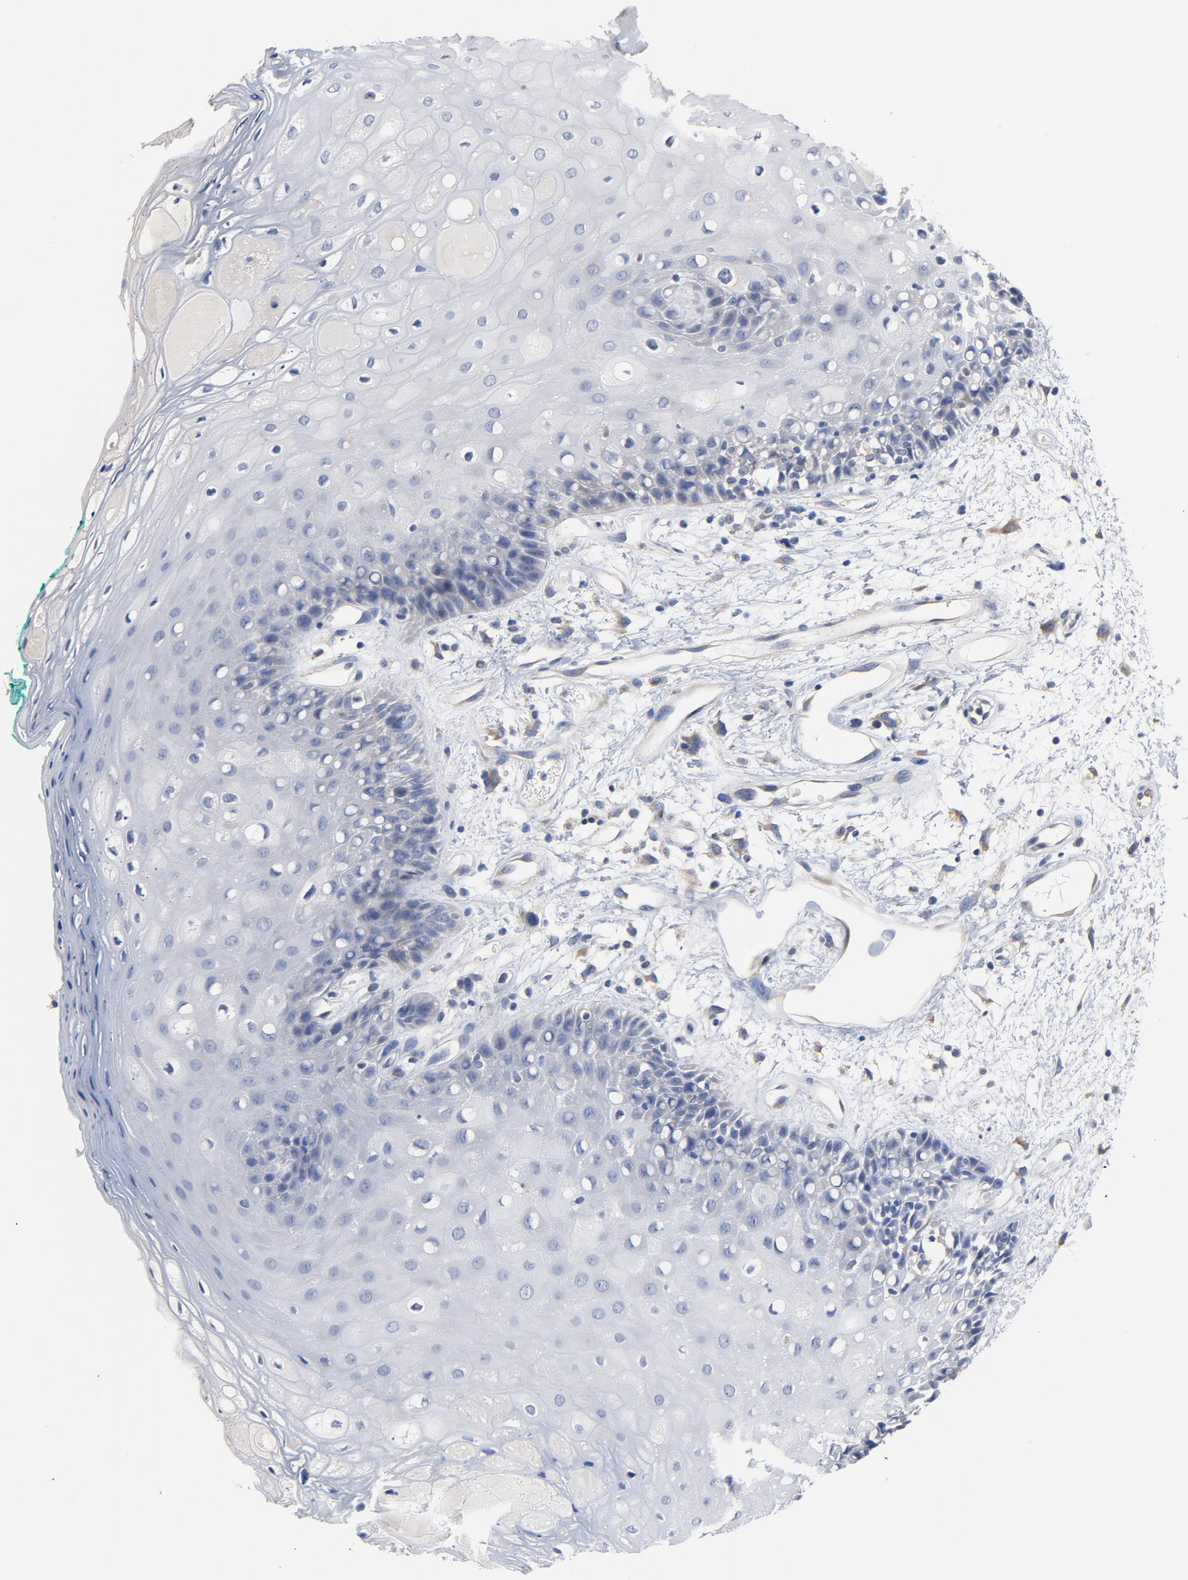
{"staining": {"intensity": "negative", "quantity": "none", "location": "none"}, "tissue": "oral mucosa", "cell_type": "Squamous epithelial cells", "image_type": "normal", "snomed": [{"axis": "morphology", "description": "Normal tissue, NOS"}, {"axis": "morphology", "description": "Squamous cell carcinoma, NOS"}, {"axis": "topography", "description": "Skeletal muscle"}, {"axis": "topography", "description": "Oral tissue"}, {"axis": "topography", "description": "Head-Neck"}], "caption": "A micrograph of oral mucosa stained for a protein demonstrates no brown staining in squamous epithelial cells.", "gene": "TLR4", "patient": {"sex": "female", "age": 84}}